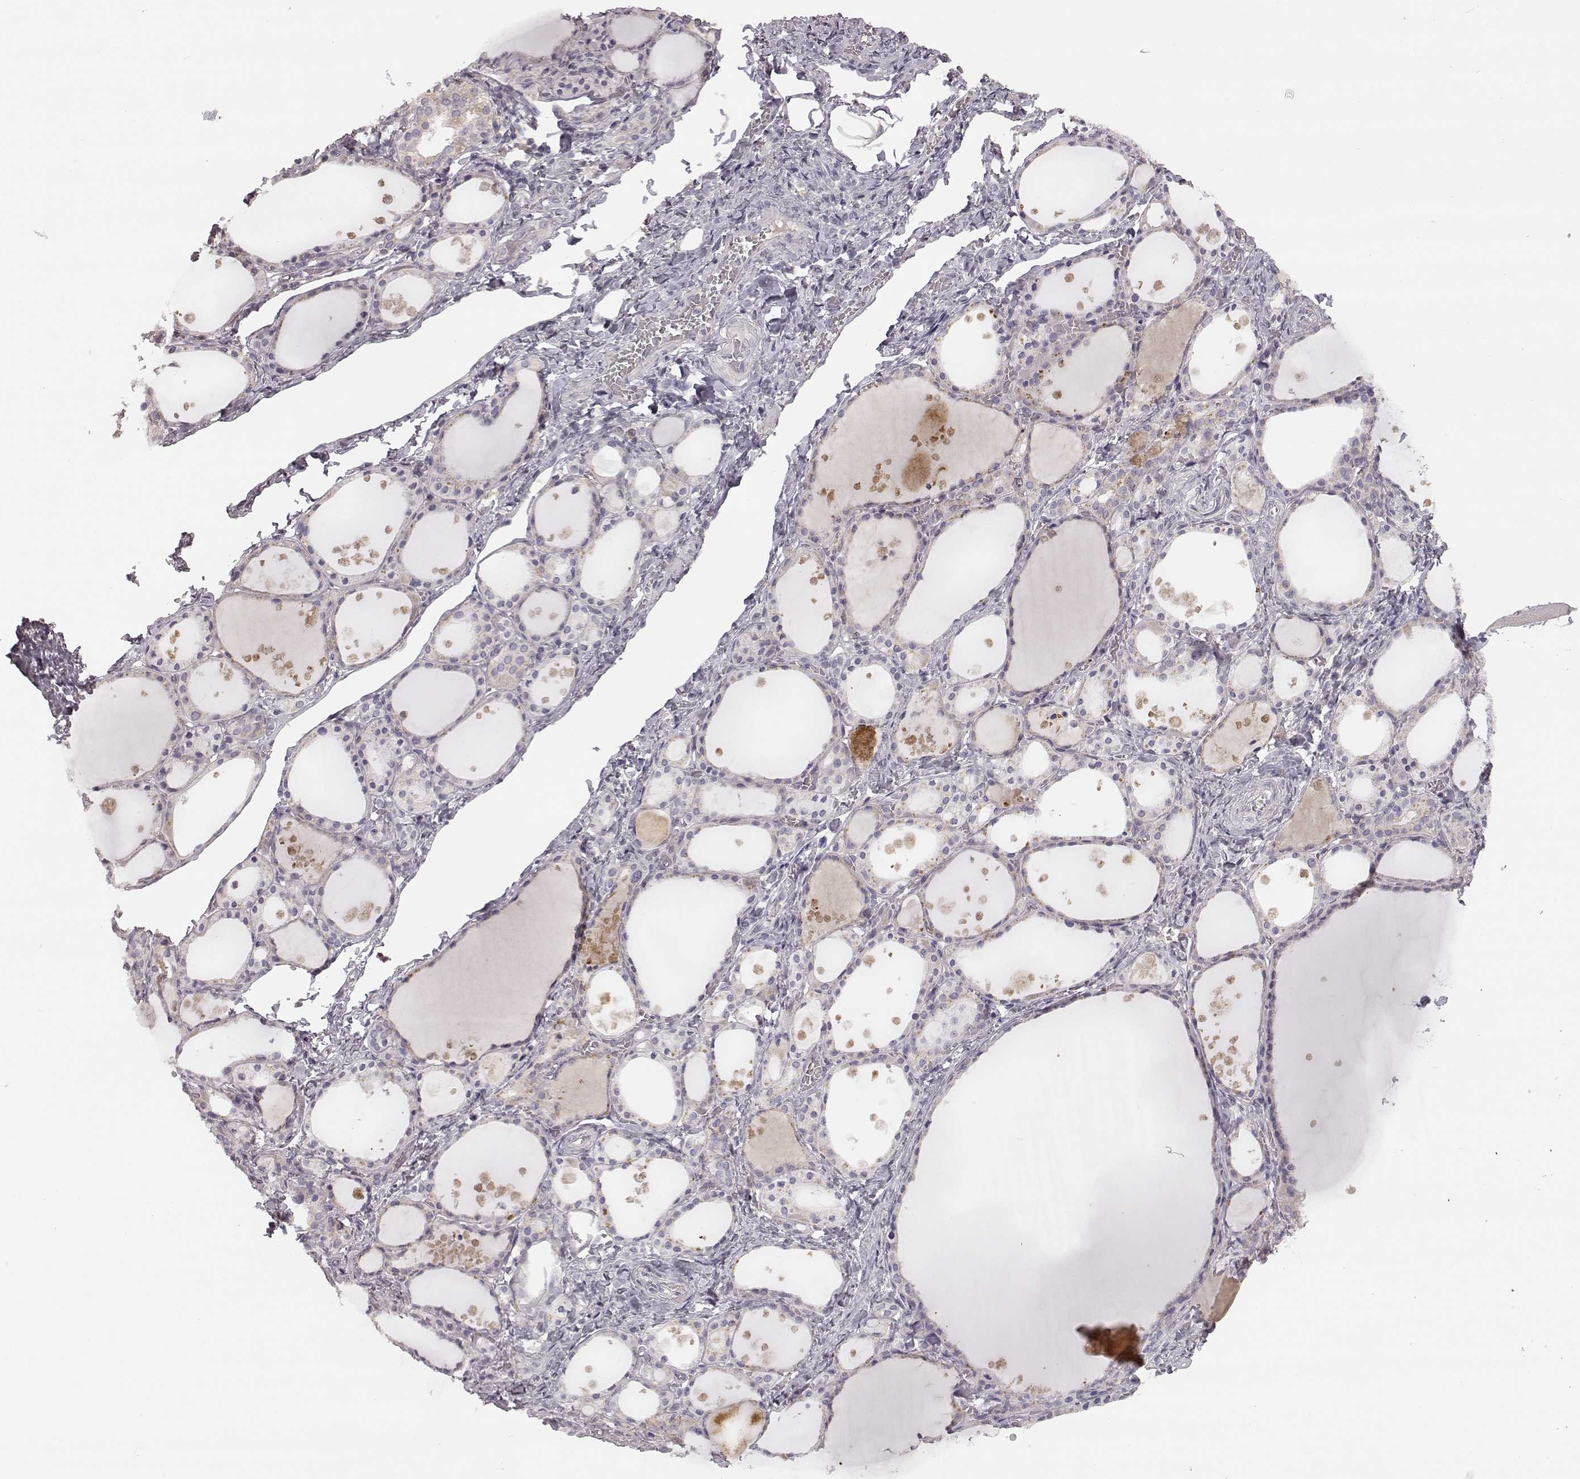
{"staining": {"intensity": "negative", "quantity": "none", "location": "none"}, "tissue": "thyroid gland", "cell_type": "Glandular cells", "image_type": "normal", "snomed": [{"axis": "morphology", "description": "Normal tissue, NOS"}, {"axis": "topography", "description": "Thyroid gland"}], "caption": "The image displays no staining of glandular cells in unremarkable thyroid gland.", "gene": "TLX3", "patient": {"sex": "male", "age": 68}}